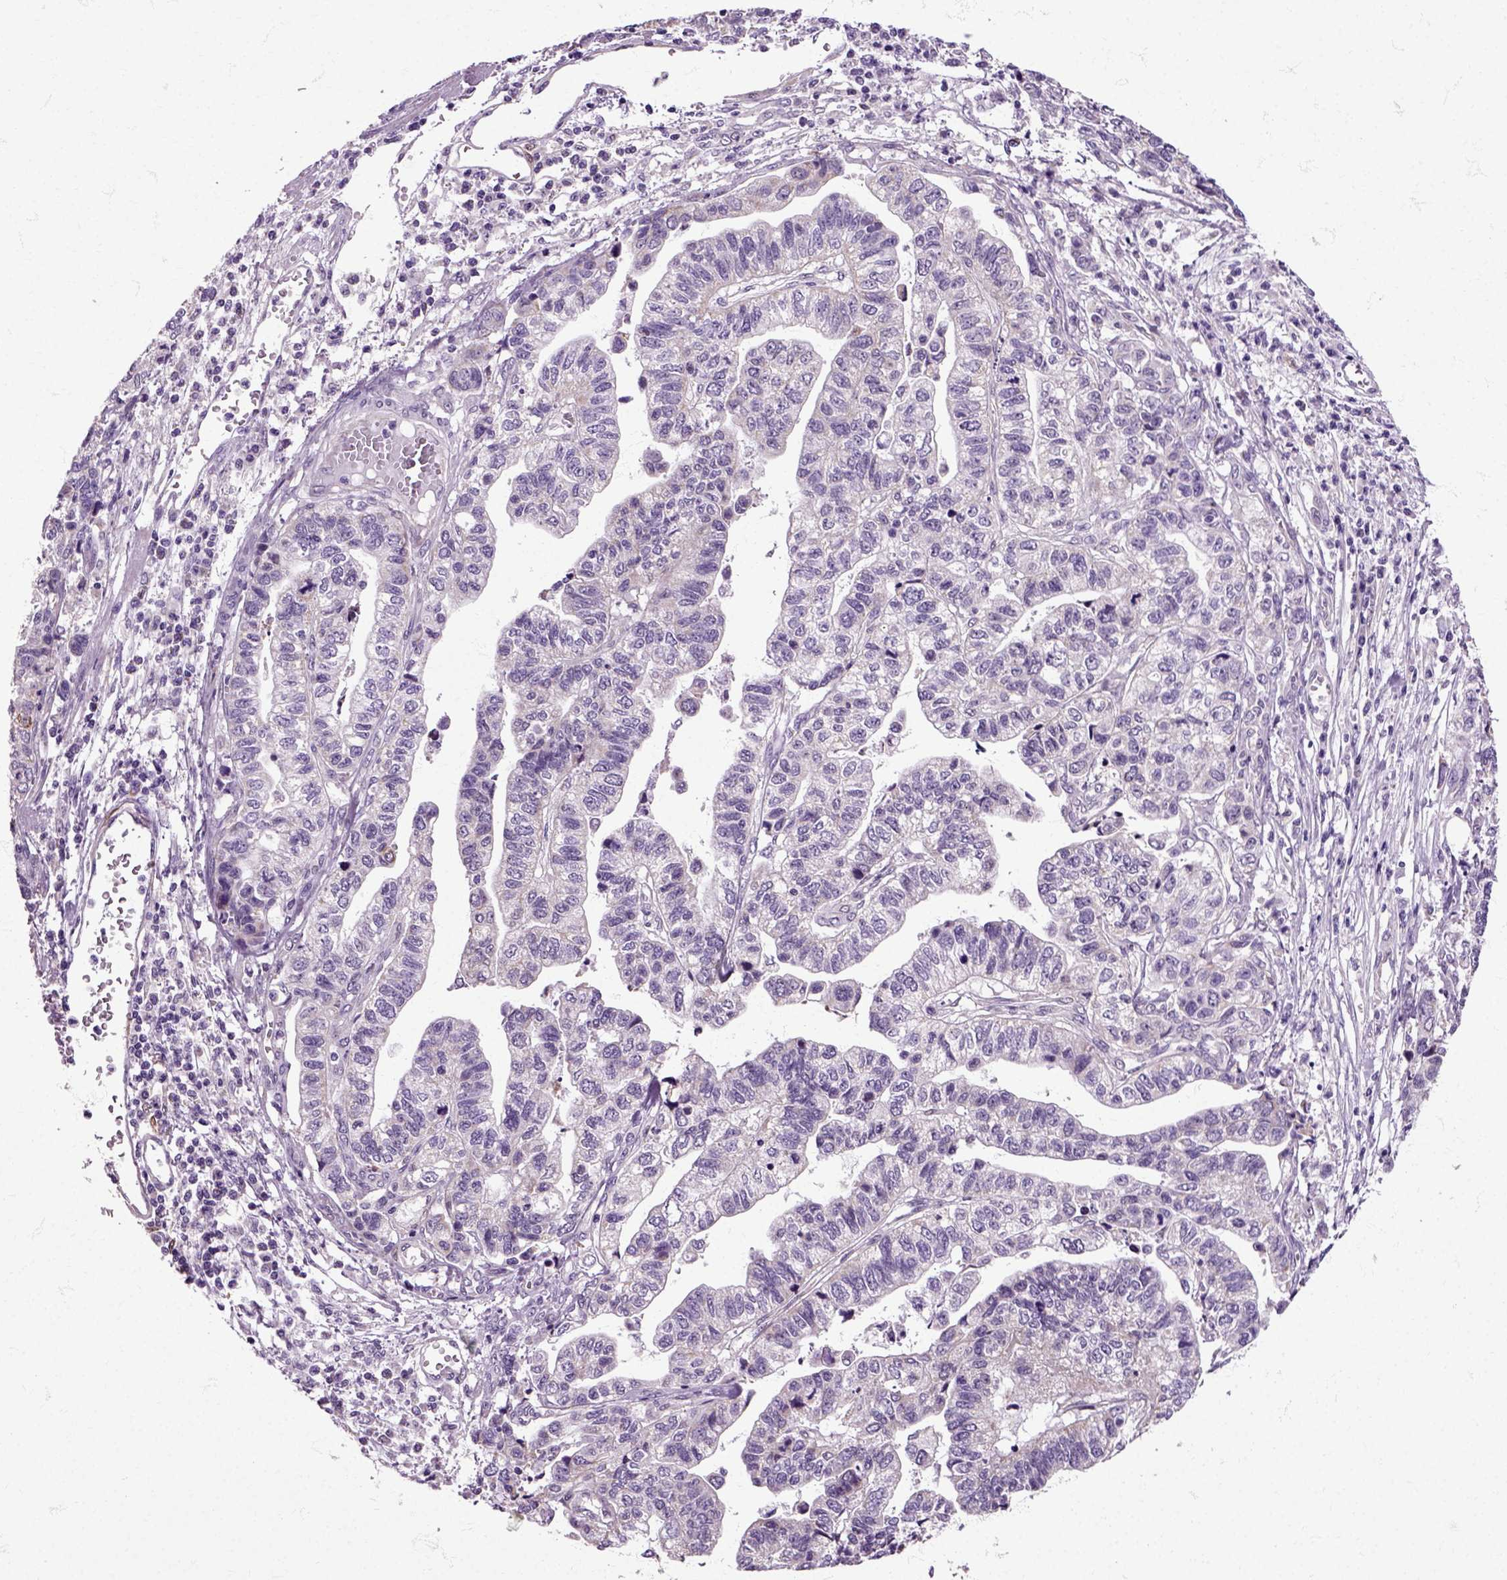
{"staining": {"intensity": "negative", "quantity": "none", "location": "none"}, "tissue": "stomach cancer", "cell_type": "Tumor cells", "image_type": "cancer", "snomed": [{"axis": "morphology", "description": "Adenocarcinoma, NOS"}, {"axis": "topography", "description": "Stomach, upper"}], "caption": "High magnification brightfield microscopy of stomach cancer stained with DAB (brown) and counterstained with hematoxylin (blue): tumor cells show no significant positivity. (Stains: DAB immunohistochemistry (IHC) with hematoxylin counter stain, Microscopy: brightfield microscopy at high magnification).", "gene": "HSPA2", "patient": {"sex": "female", "age": 67}}